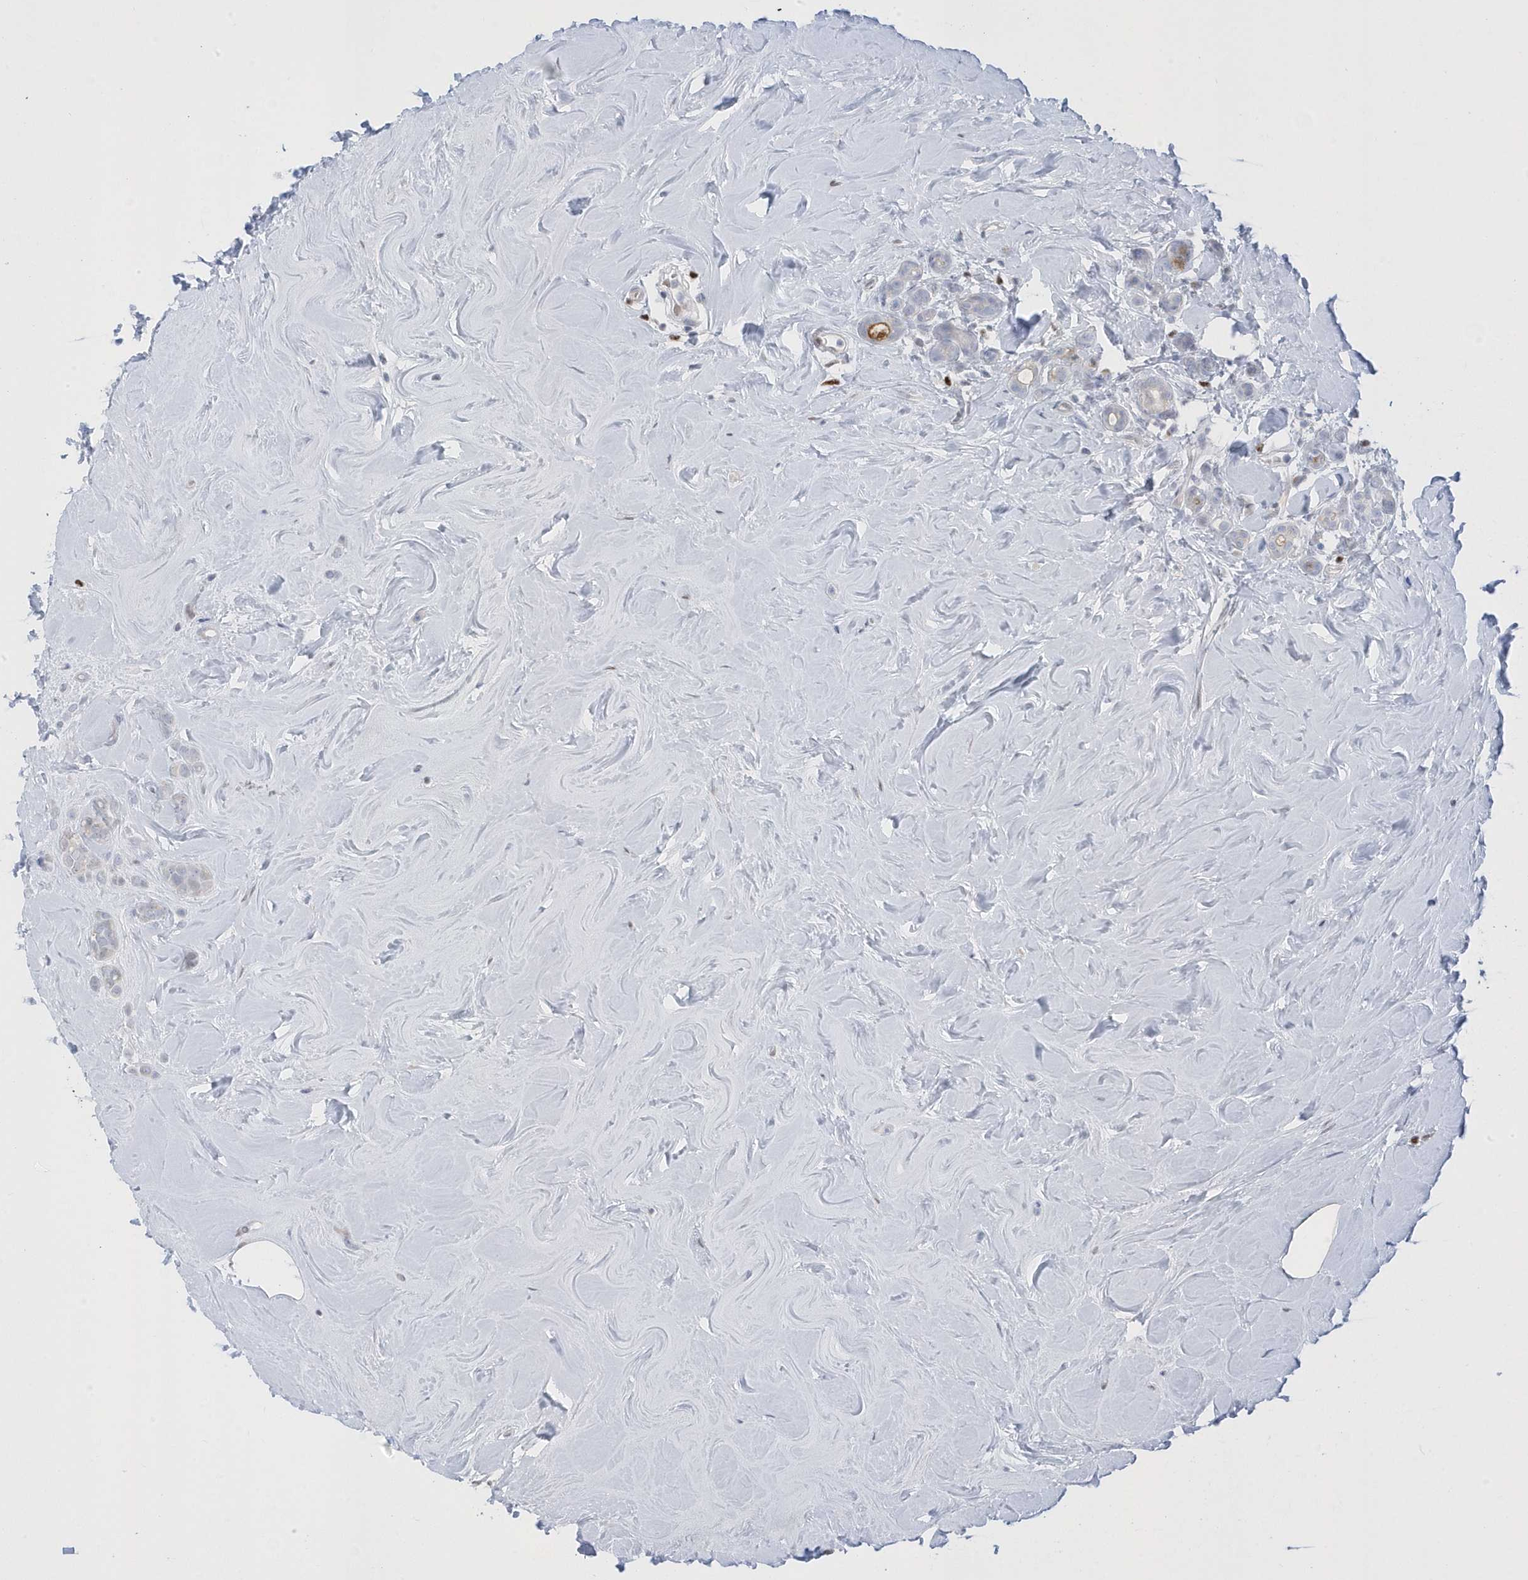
{"staining": {"intensity": "negative", "quantity": "none", "location": "none"}, "tissue": "breast cancer", "cell_type": "Tumor cells", "image_type": "cancer", "snomed": [{"axis": "morphology", "description": "Lobular carcinoma"}, {"axis": "topography", "description": "Breast"}], "caption": "This histopathology image is of breast cancer (lobular carcinoma) stained with IHC to label a protein in brown with the nuclei are counter-stained blue. There is no positivity in tumor cells.", "gene": "GTPBP6", "patient": {"sex": "female", "age": 47}}